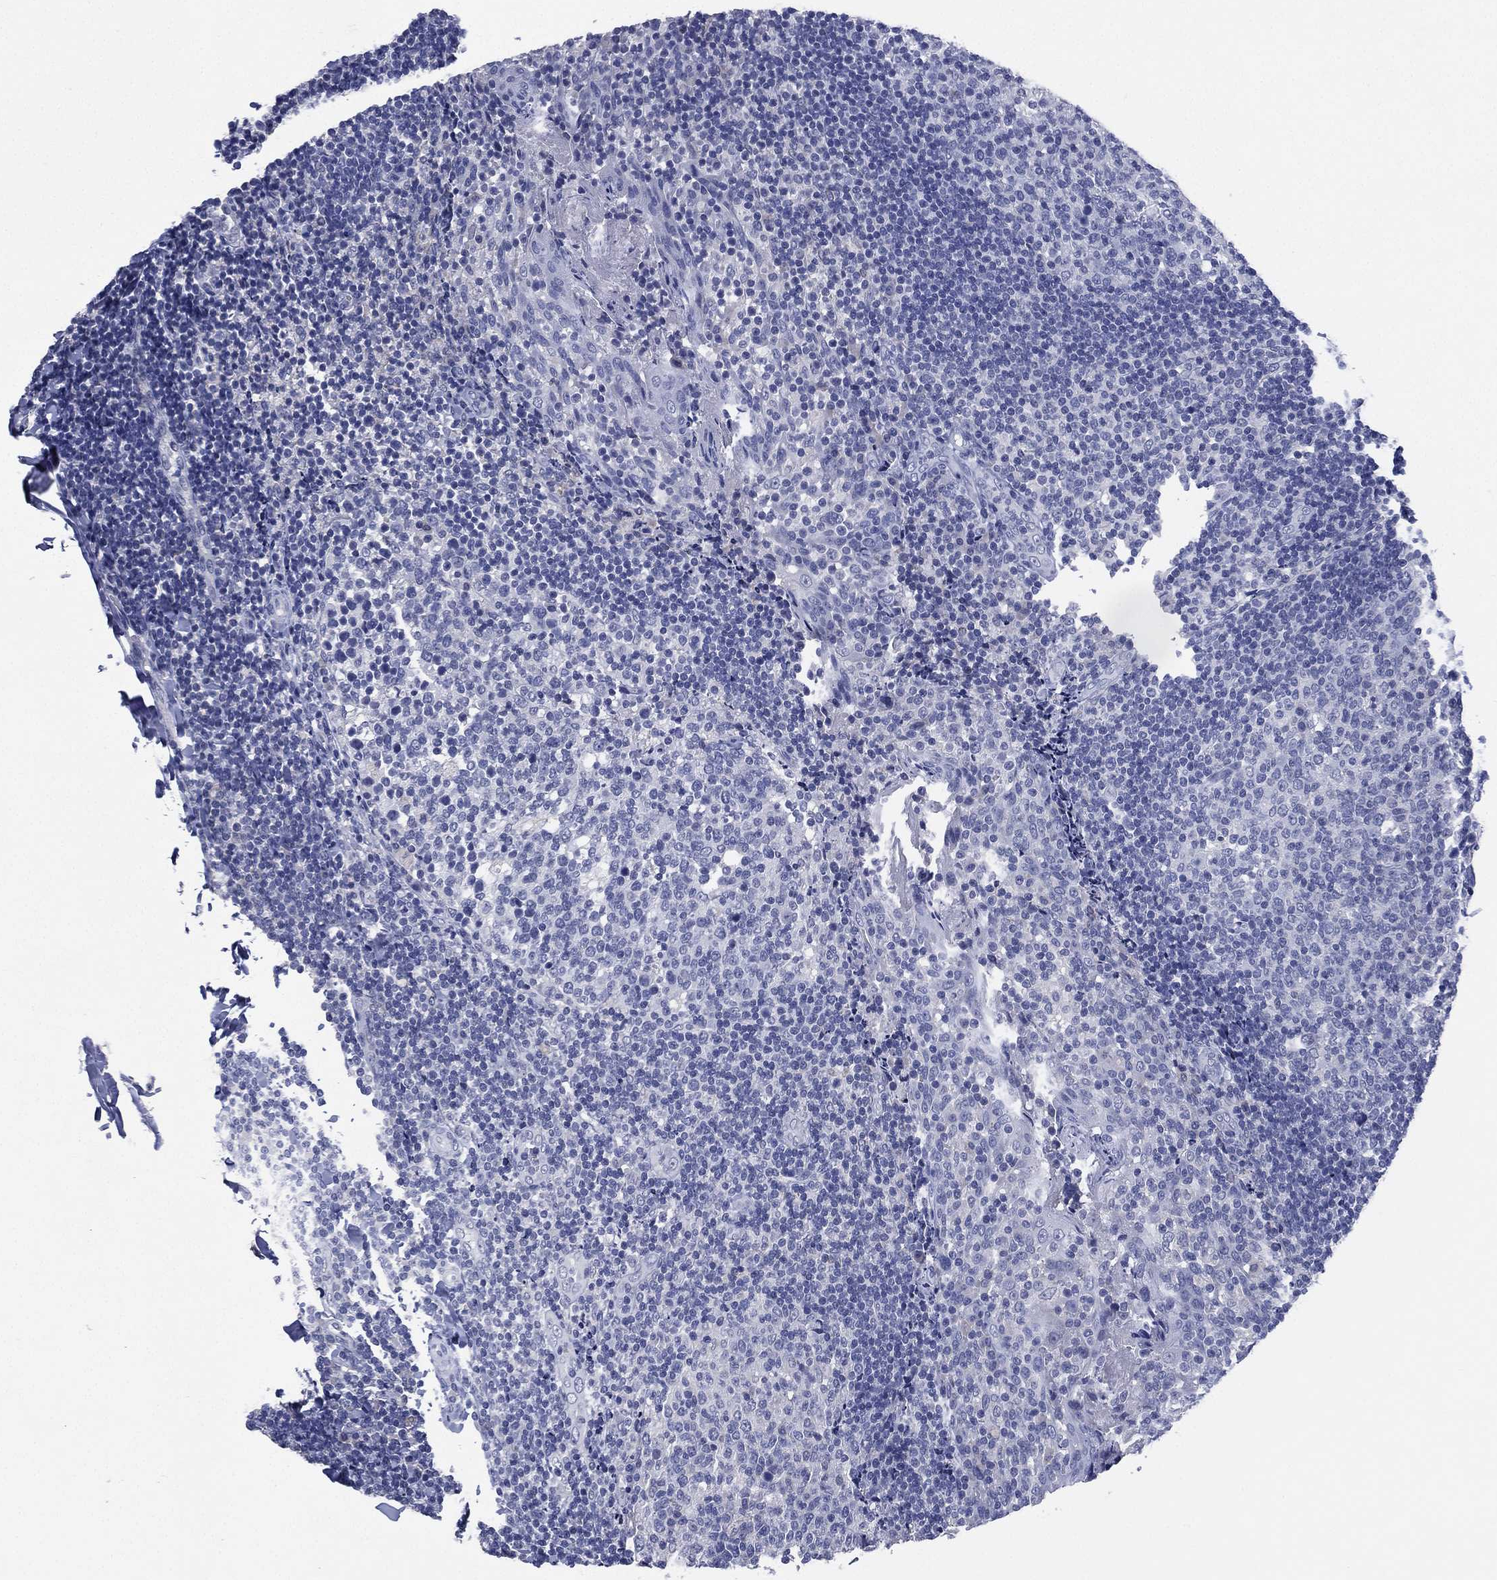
{"staining": {"intensity": "negative", "quantity": "none", "location": "none"}, "tissue": "tonsil", "cell_type": "Germinal center cells", "image_type": "normal", "snomed": [{"axis": "morphology", "description": "Normal tissue, NOS"}, {"axis": "topography", "description": "Tonsil"}], "caption": "IHC of benign human tonsil exhibits no positivity in germinal center cells.", "gene": "KRT35", "patient": {"sex": "female", "age": 10}}